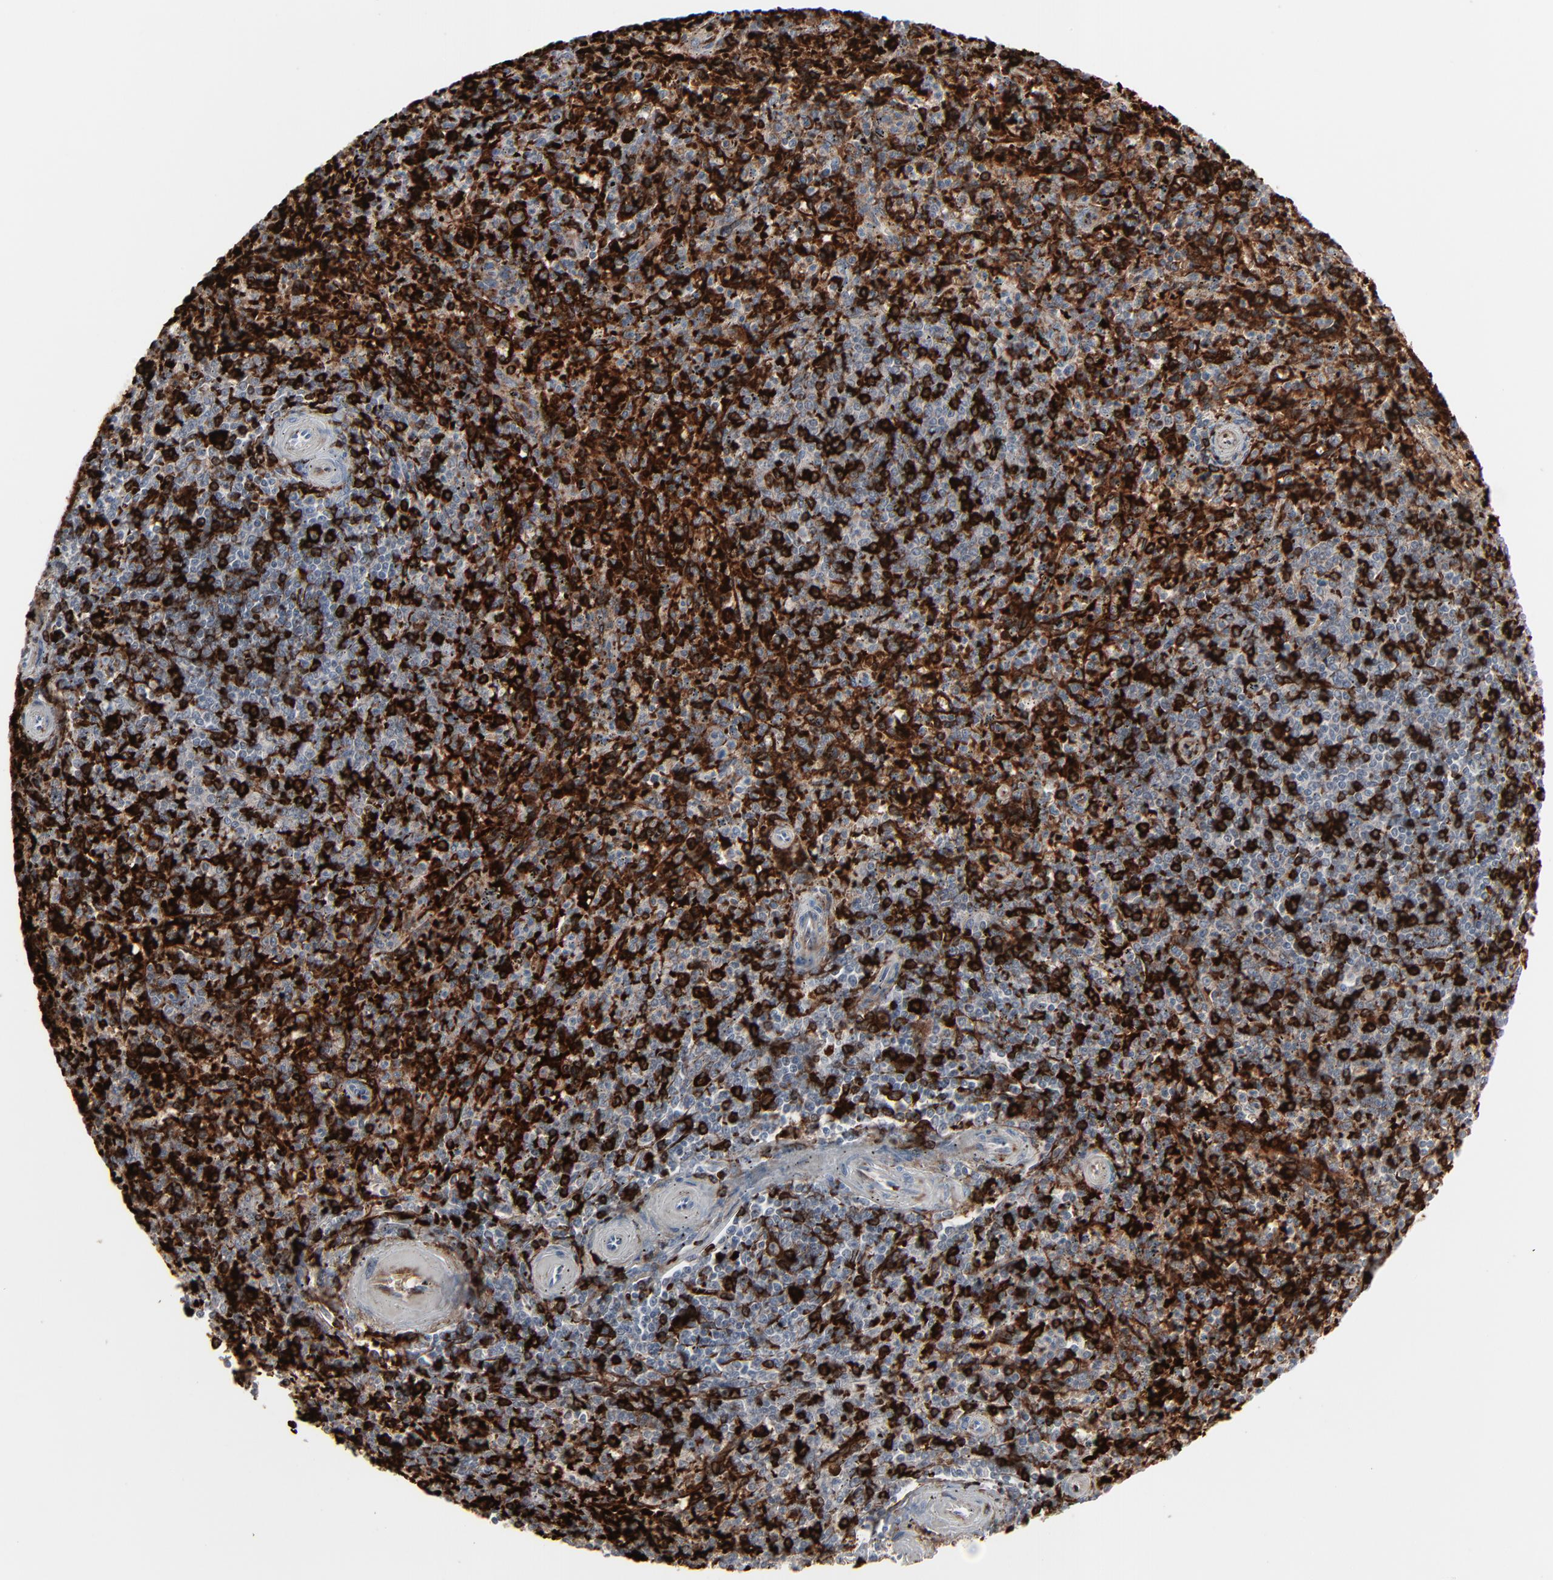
{"staining": {"intensity": "strong", "quantity": "25%-75%", "location": "cytoplasmic/membranous,nuclear"}, "tissue": "spleen", "cell_type": "Cells in red pulp", "image_type": "normal", "snomed": [{"axis": "morphology", "description": "Normal tissue, NOS"}, {"axis": "topography", "description": "Spleen"}], "caption": "This image exhibits IHC staining of benign spleen, with high strong cytoplasmic/membranous,nuclear staining in about 25%-75% of cells in red pulp.", "gene": "SAGE1", "patient": {"sex": "male", "age": 72}}